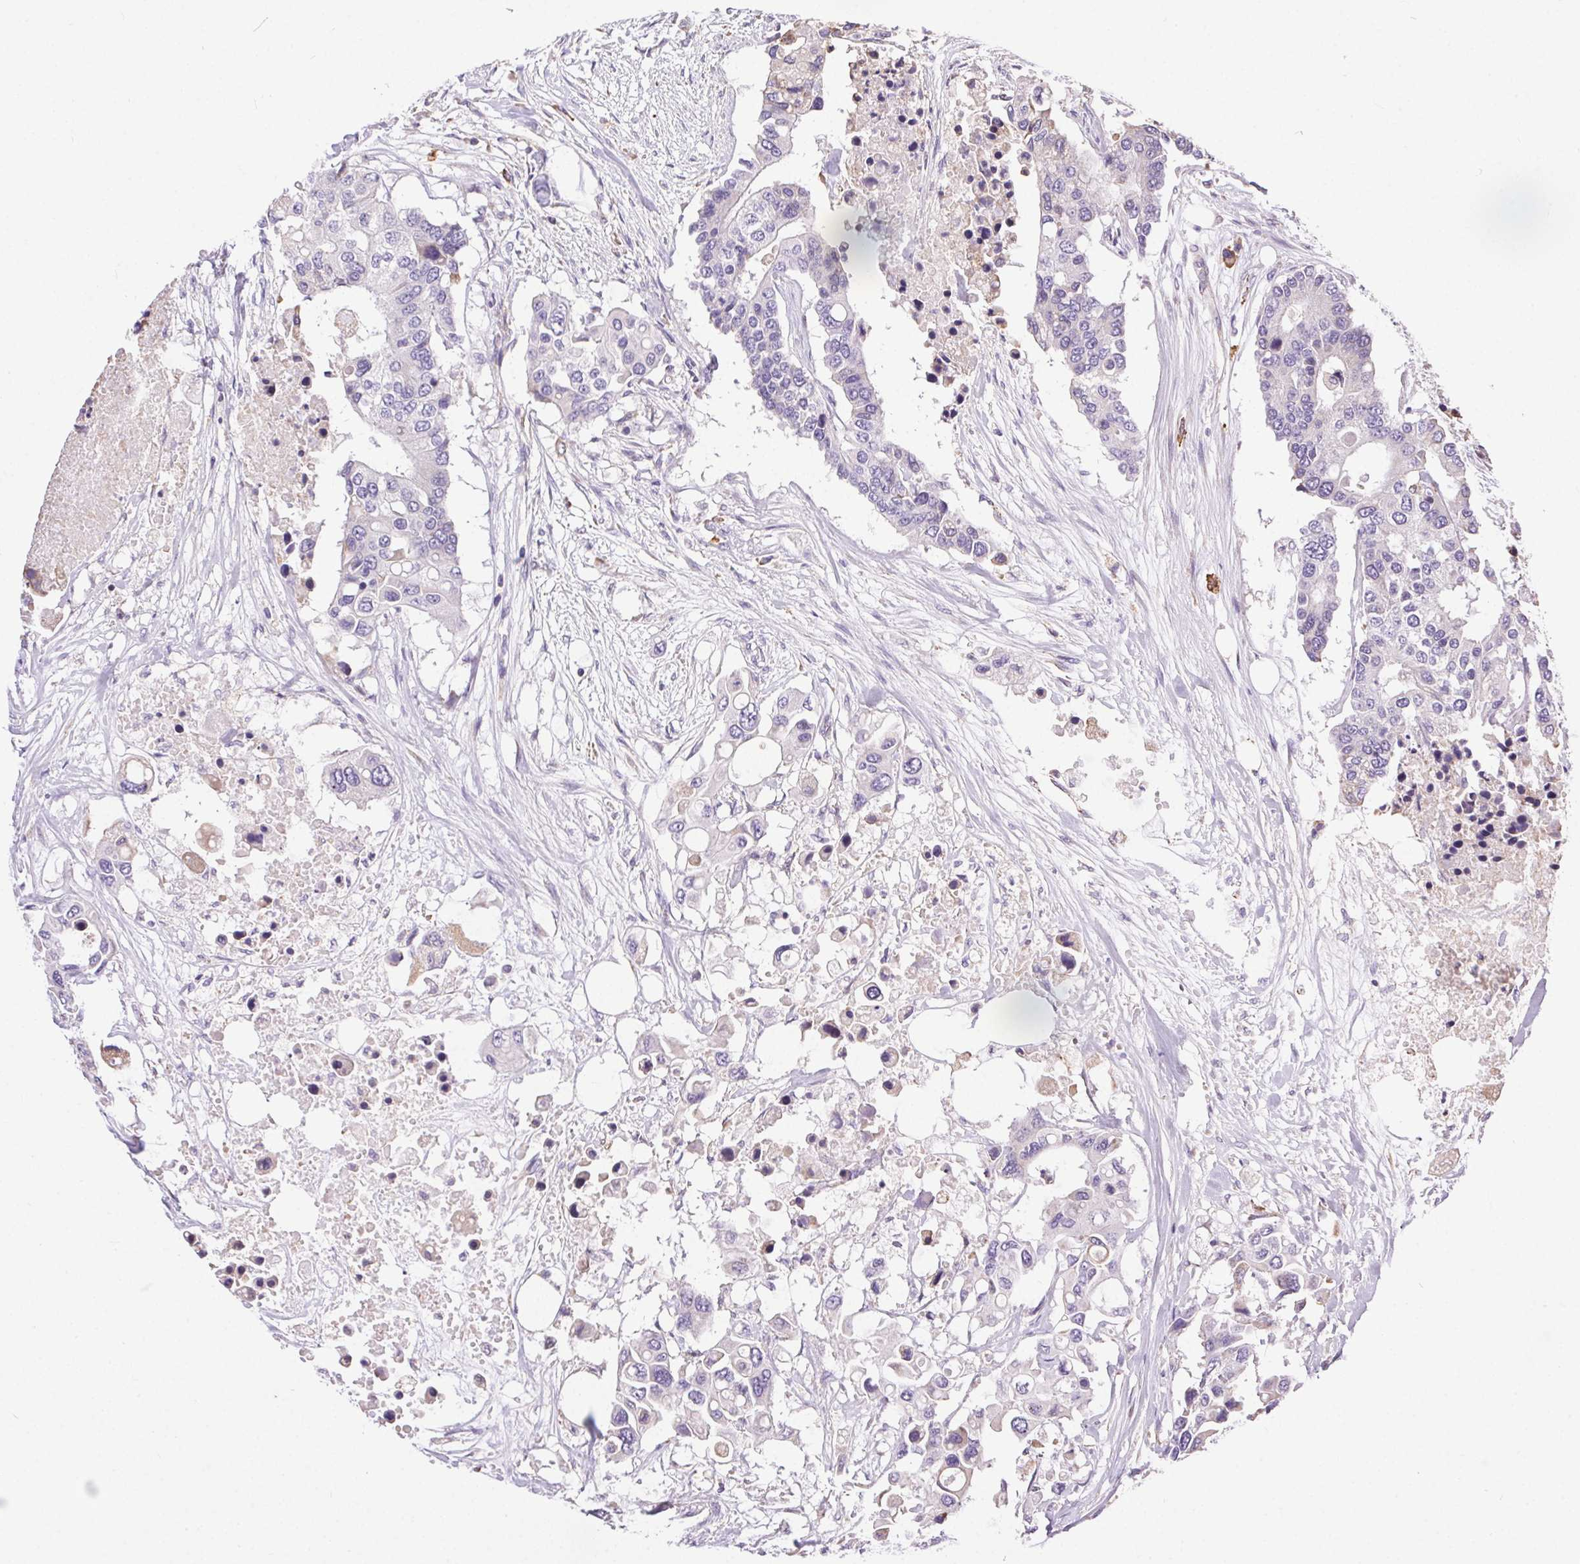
{"staining": {"intensity": "negative", "quantity": "none", "location": "none"}, "tissue": "colorectal cancer", "cell_type": "Tumor cells", "image_type": "cancer", "snomed": [{"axis": "morphology", "description": "Adenocarcinoma, NOS"}, {"axis": "topography", "description": "Colon"}], "caption": "Tumor cells are negative for protein expression in human adenocarcinoma (colorectal). Brightfield microscopy of IHC stained with DAB (3,3'-diaminobenzidine) (brown) and hematoxylin (blue), captured at high magnification.", "gene": "SNX31", "patient": {"sex": "male", "age": 77}}